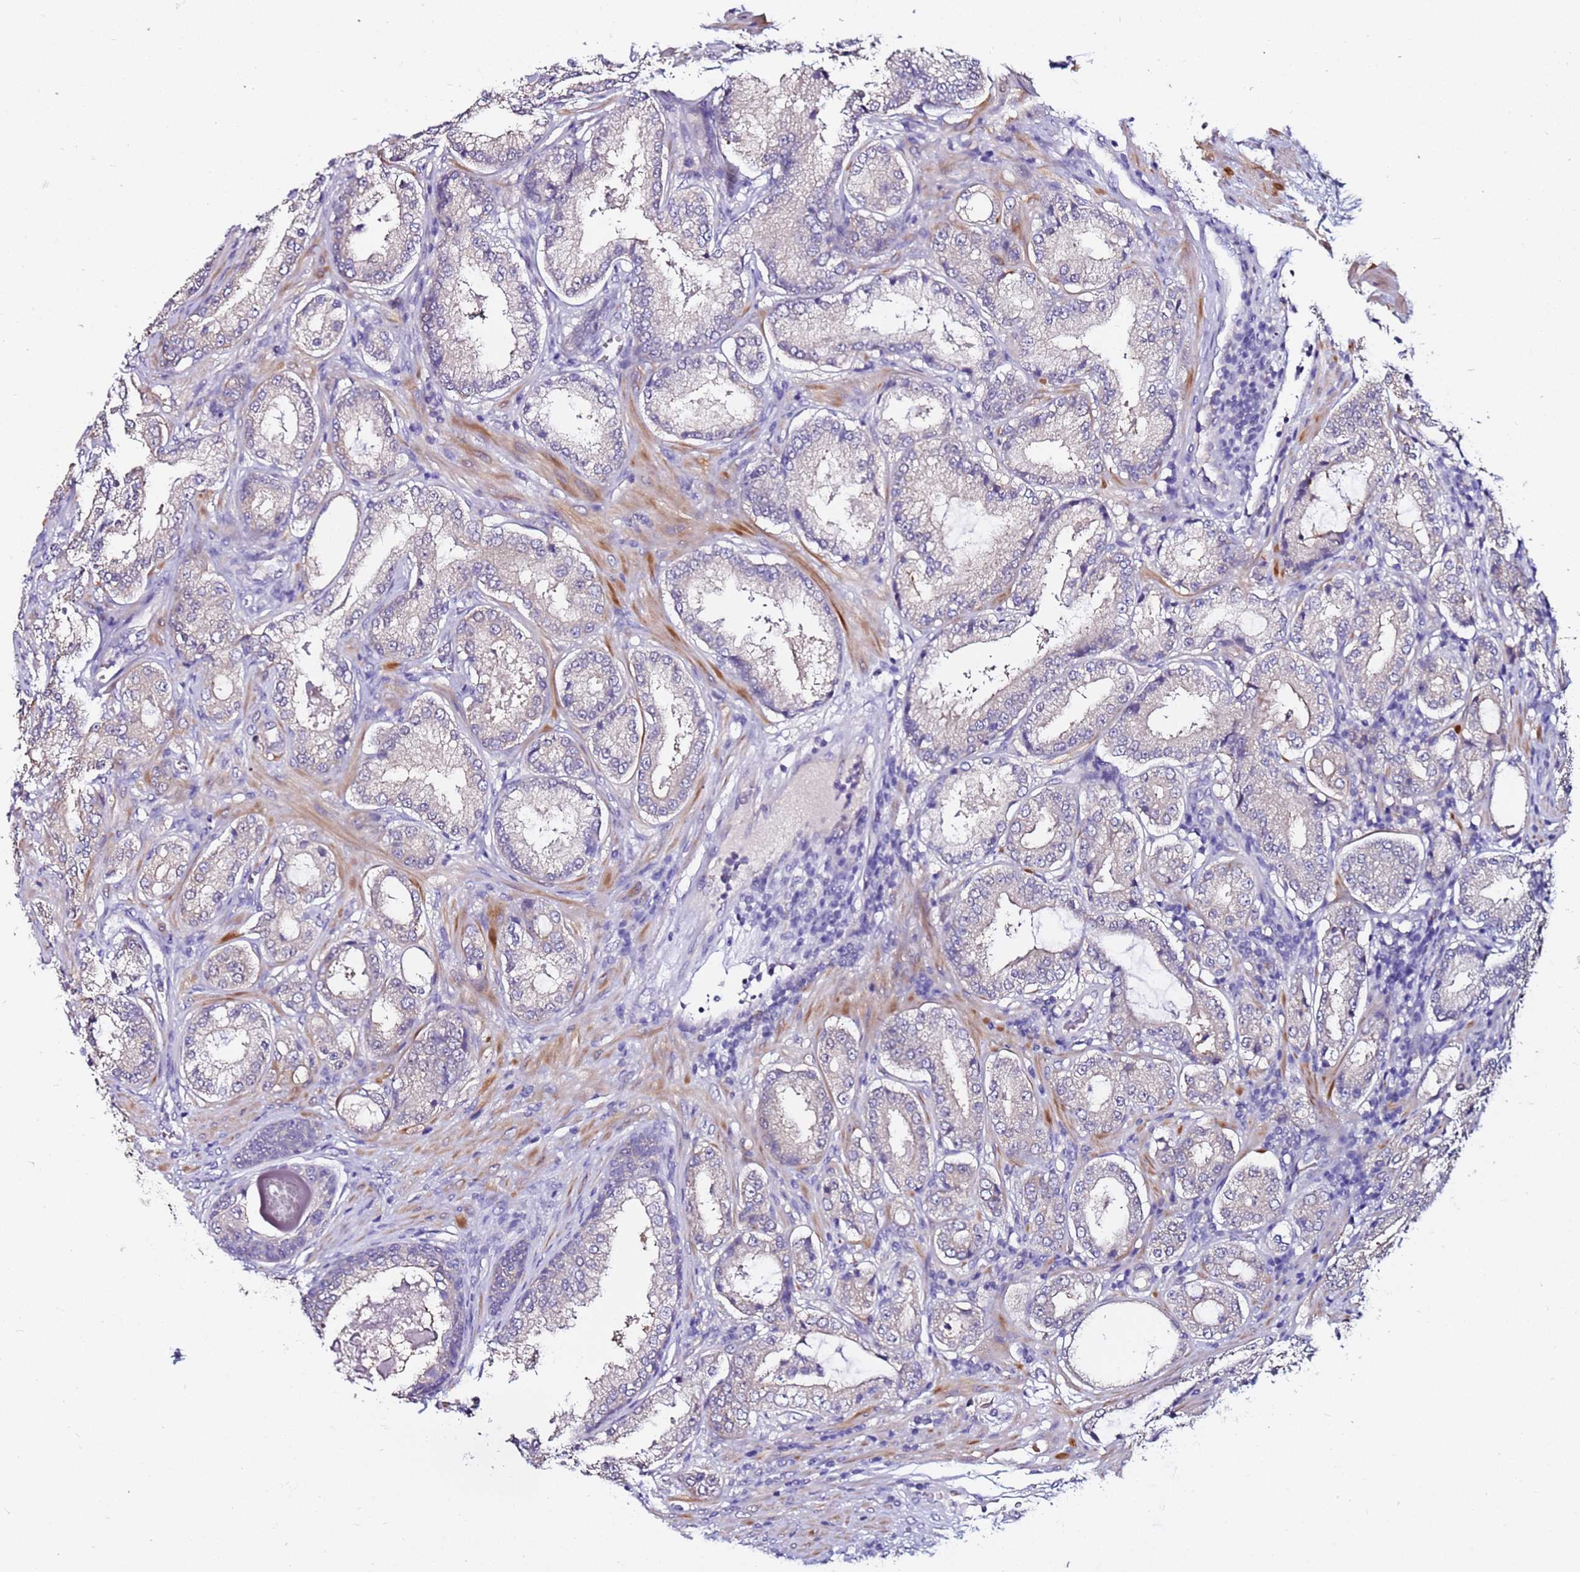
{"staining": {"intensity": "negative", "quantity": "none", "location": "none"}, "tissue": "prostate cancer", "cell_type": "Tumor cells", "image_type": "cancer", "snomed": [{"axis": "morphology", "description": "Adenocarcinoma, Low grade"}, {"axis": "topography", "description": "Prostate"}], "caption": "Immunohistochemistry (IHC) of prostate cancer displays no positivity in tumor cells.", "gene": "SRRM5", "patient": {"sex": "male", "age": 59}}